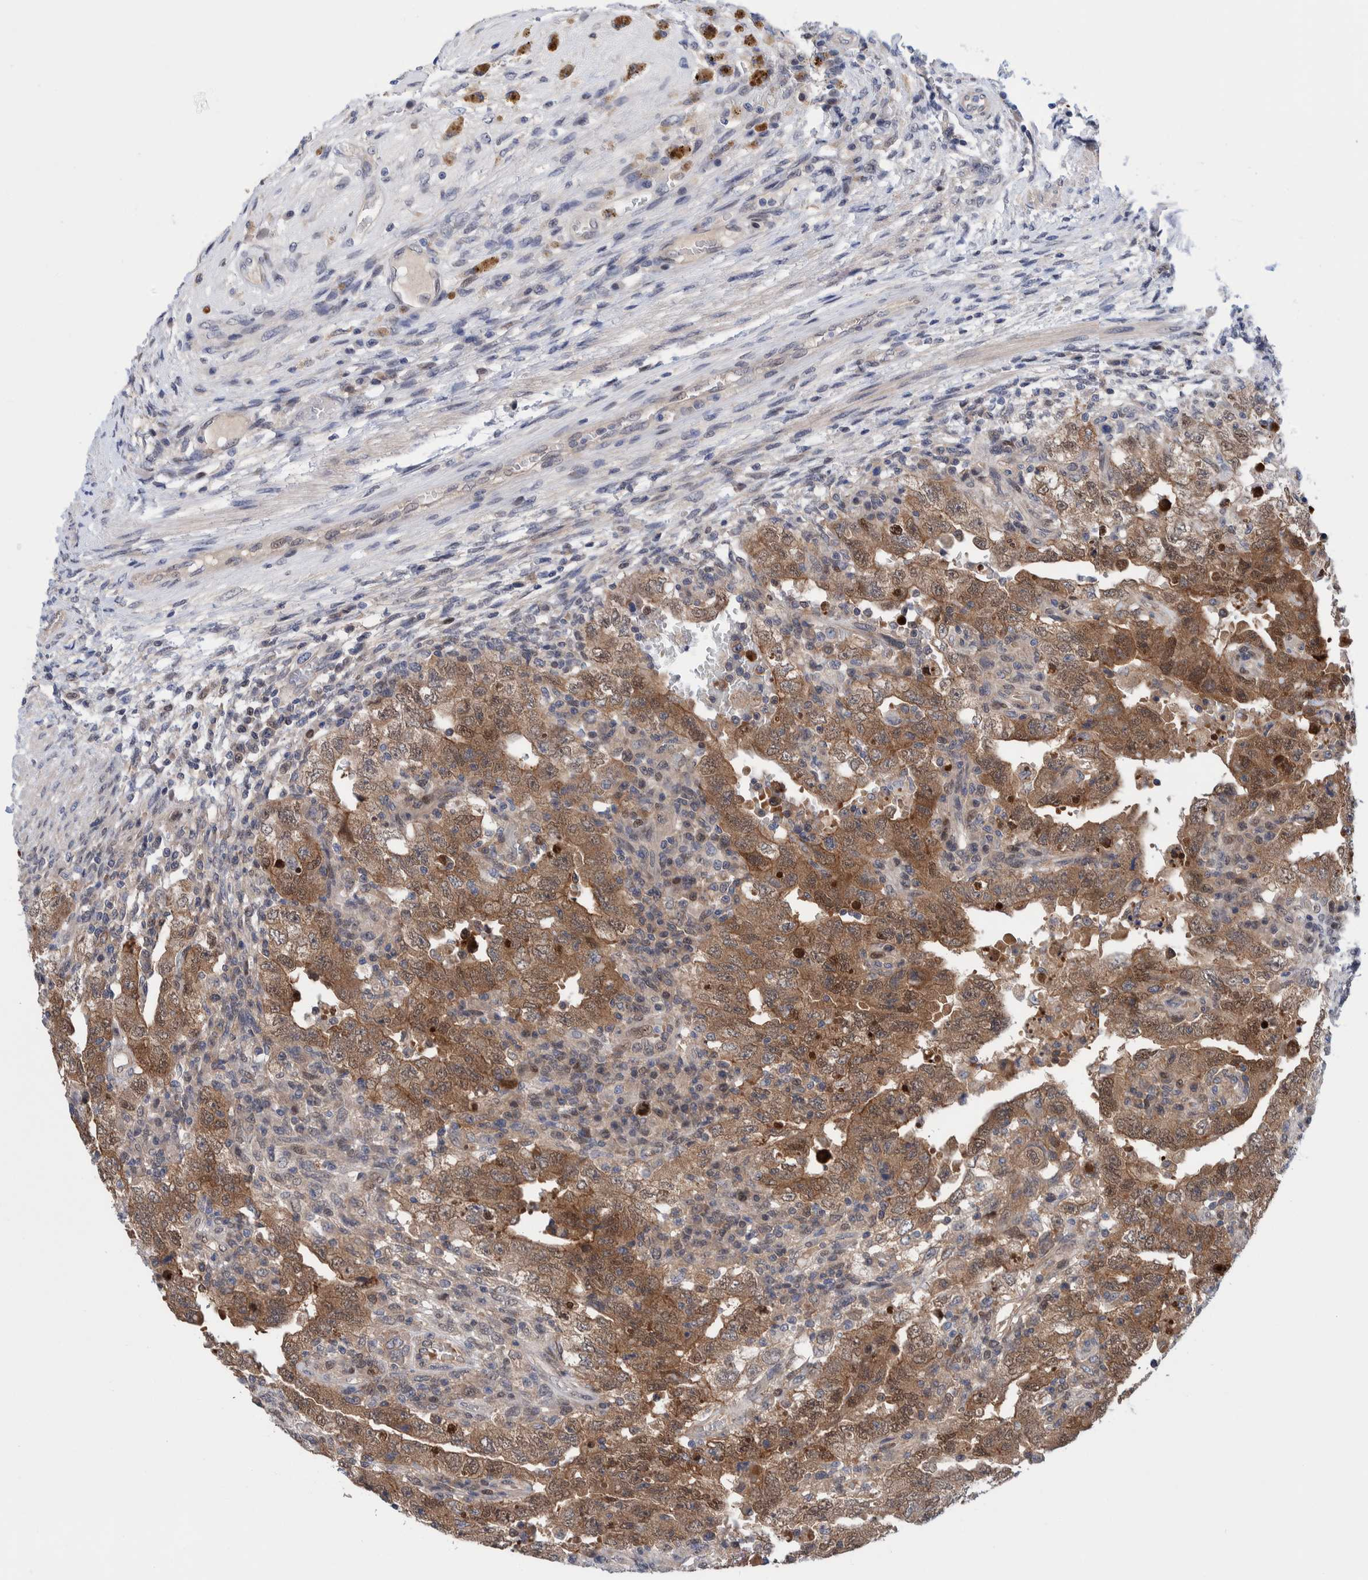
{"staining": {"intensity": "moderate", "quantity": ">75%", "location": "cytoplasmic/membranous,nuclear"}, "tissue": "testis cancer", "cell_type": "Tumor cells", "image_type": "cancer", "snomed": [{"axis": "morphology", "description": "Carcinoma, Embryonal, NOS"}, {"axis": "topography", "description": "Testis"}], "caption": "Human testis embryonal carcinoma stained with a protein marker shows moderate staining in tumor cells.", "gene": "PFAS", "patient": {"sex": "male", "age": 26}}